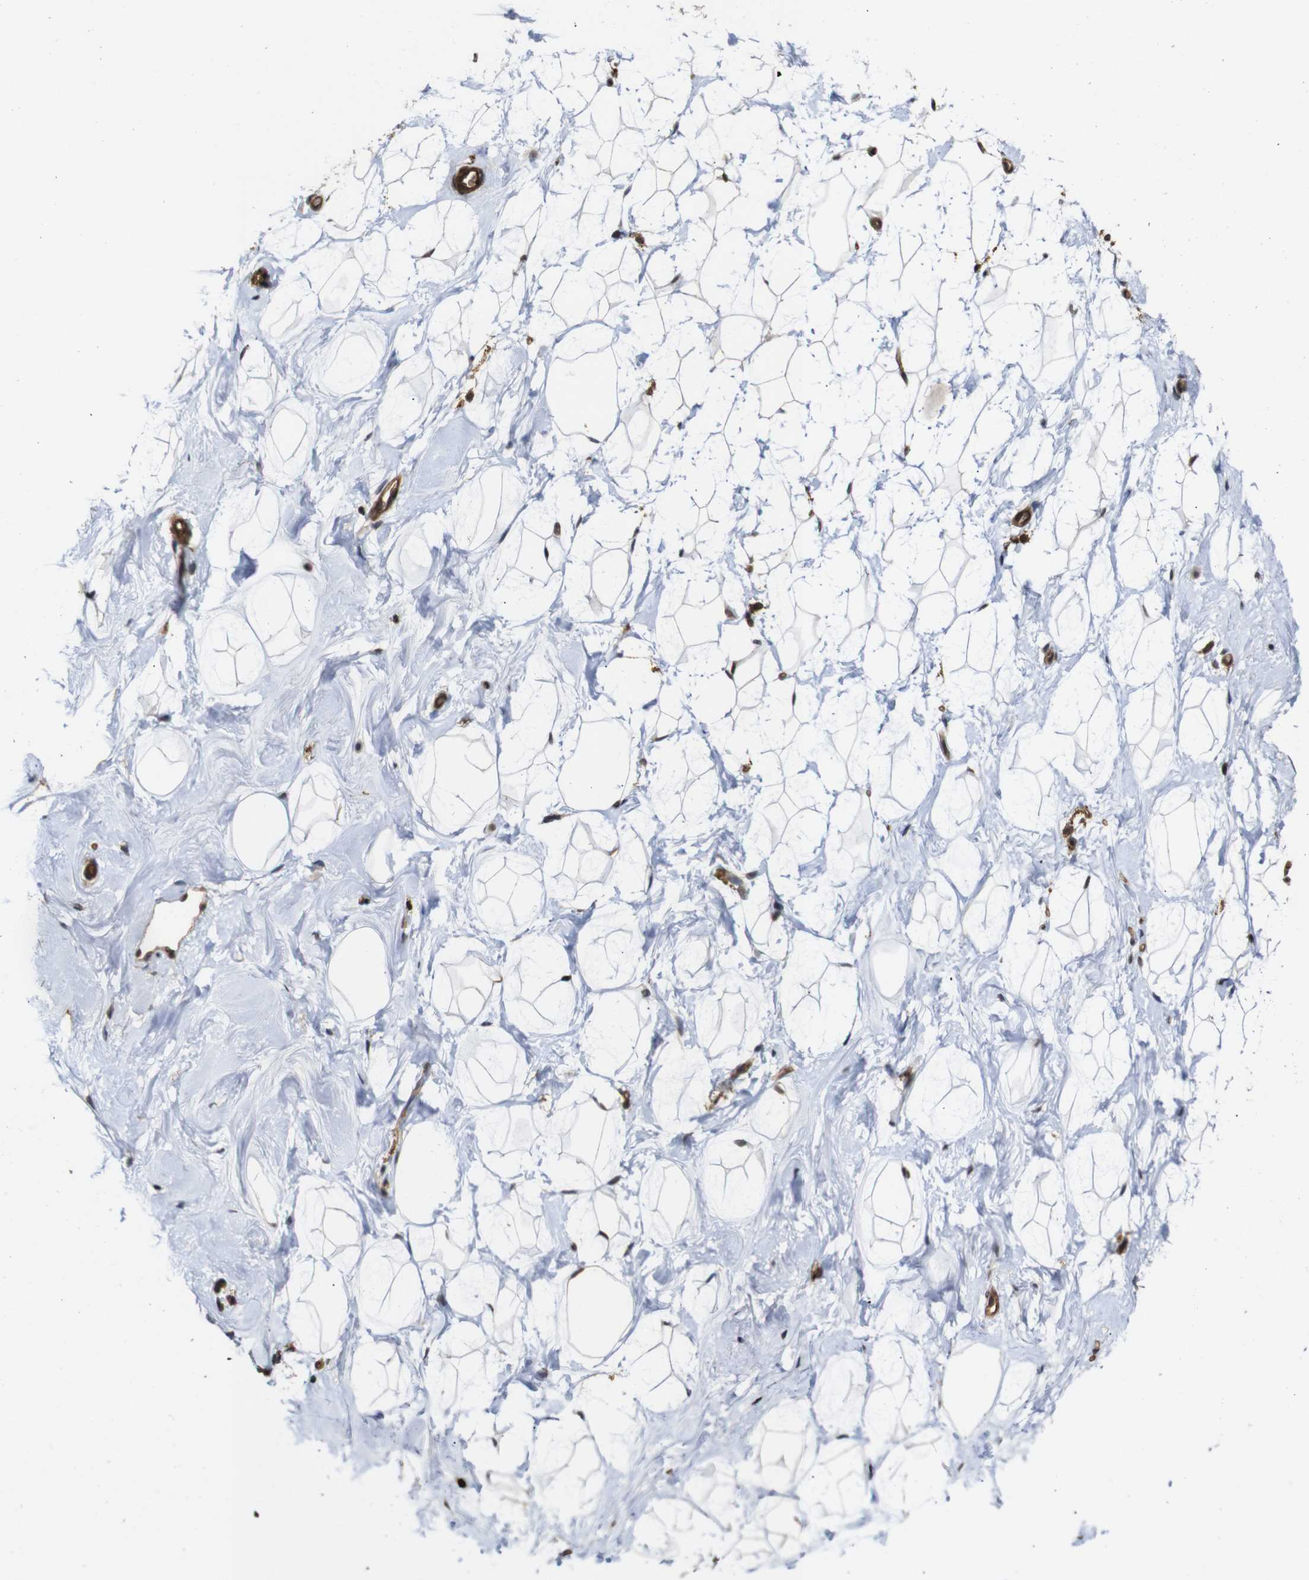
{"staining": {"intensity": "negative", "quantity": "none", "location": "none"}, "tissue": "breast", "cell_type": "Adipocytes", "image_type": "normal", "snomed": [{"axis": "morphology", "description": "Normal tissue, NOS"}, {"axis": "topography", "description": "Breast"}], "caption": "Protein analysis of benign breast demonstrates no significant expression in adipocytes.", "gene": "NANOS1", "patient": {"sex": "female", "age": 23}}